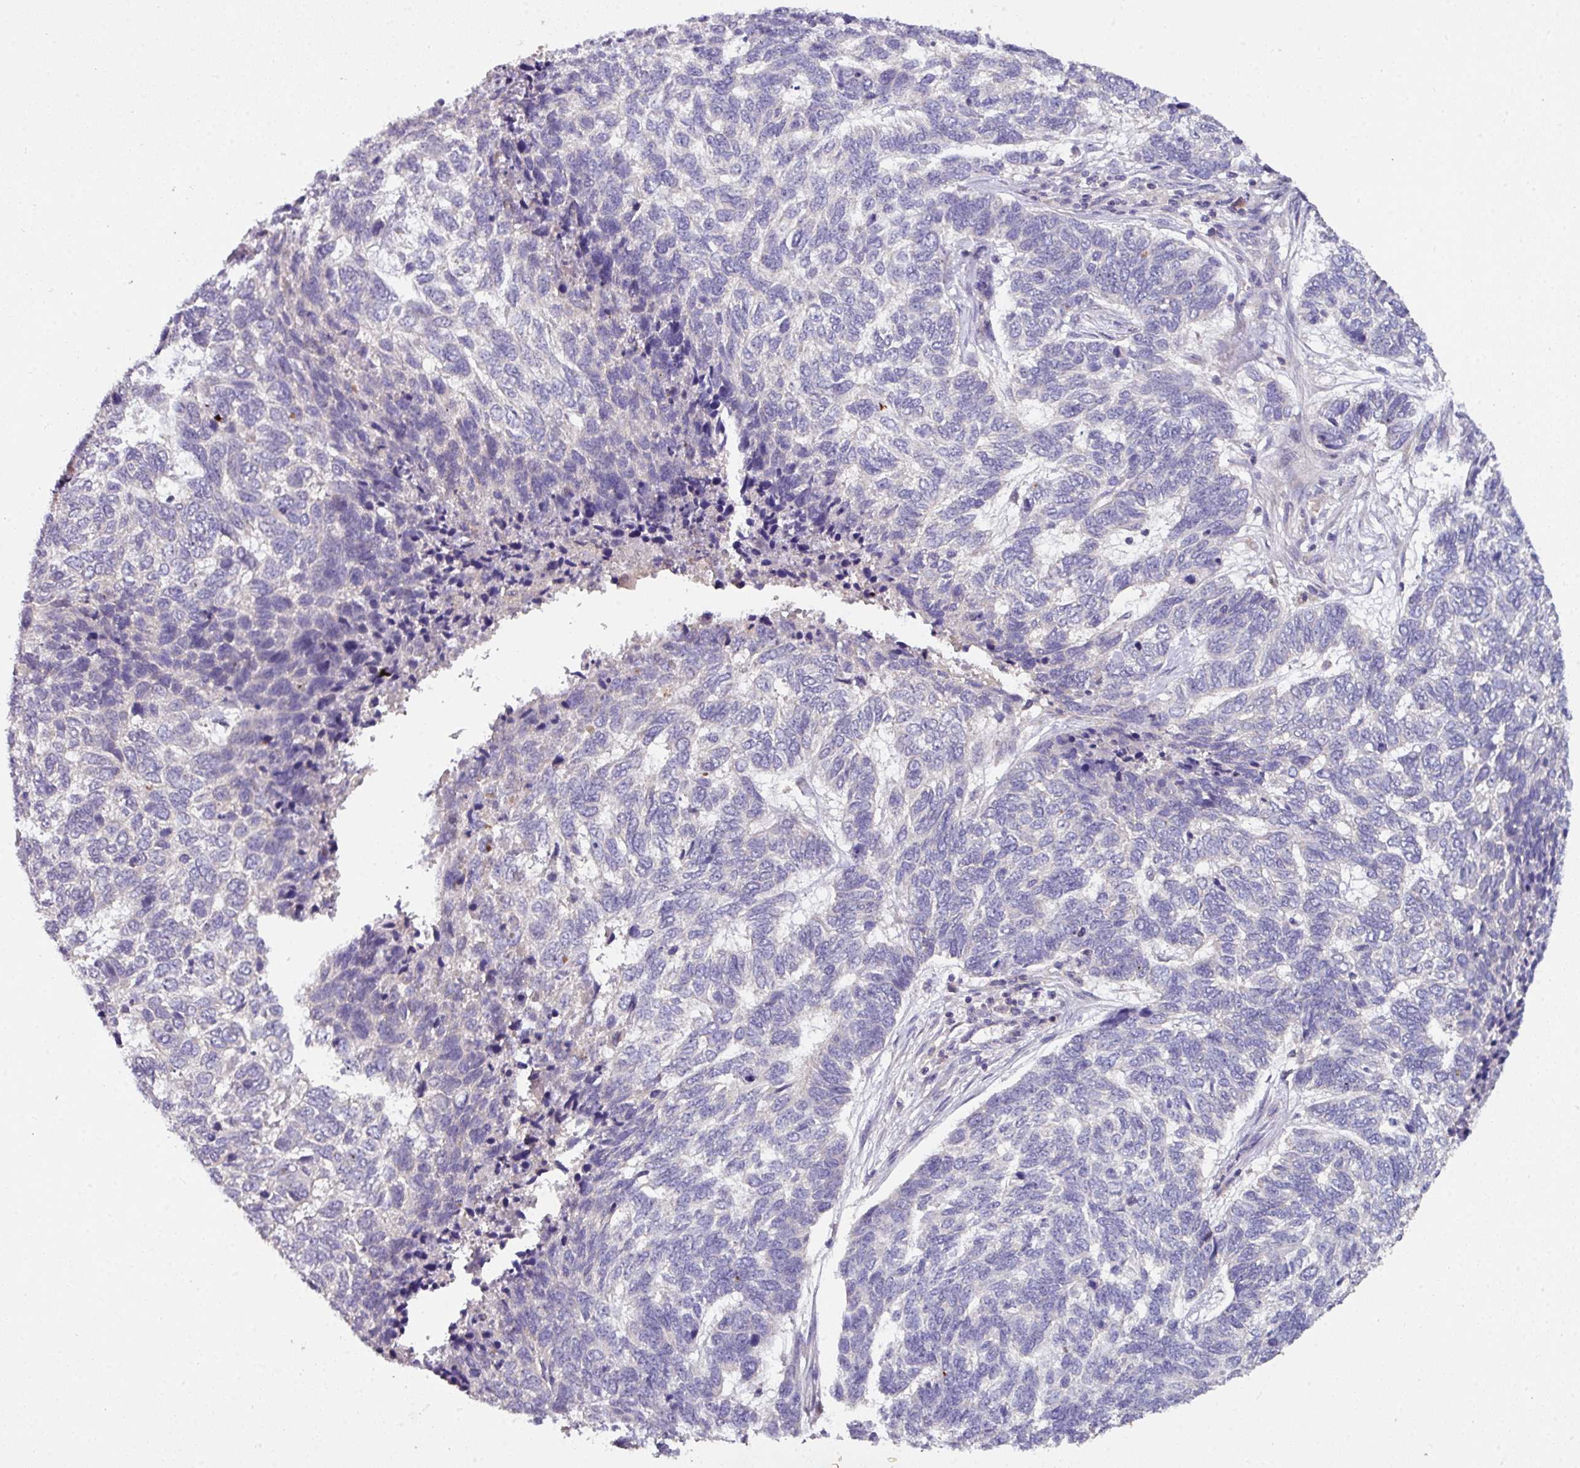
{"staining": {"intensity": "negative", "quantity": "none", "location": "none"}, "tissue": "skin cancer", "cell_type": "Tumor cells", "image_type": "cancer", "snomed": [{"axis": "morphology", "description": "Basal cell carcinoma"}, {"axis": "topography", "description": "Skin"}], "caption": "A histopathology image of skin cancer stained for a protein reveals no brown staining in tumor cells.", "gene": "AEBP2", "patient": {"sex": "female", "age": 65}}